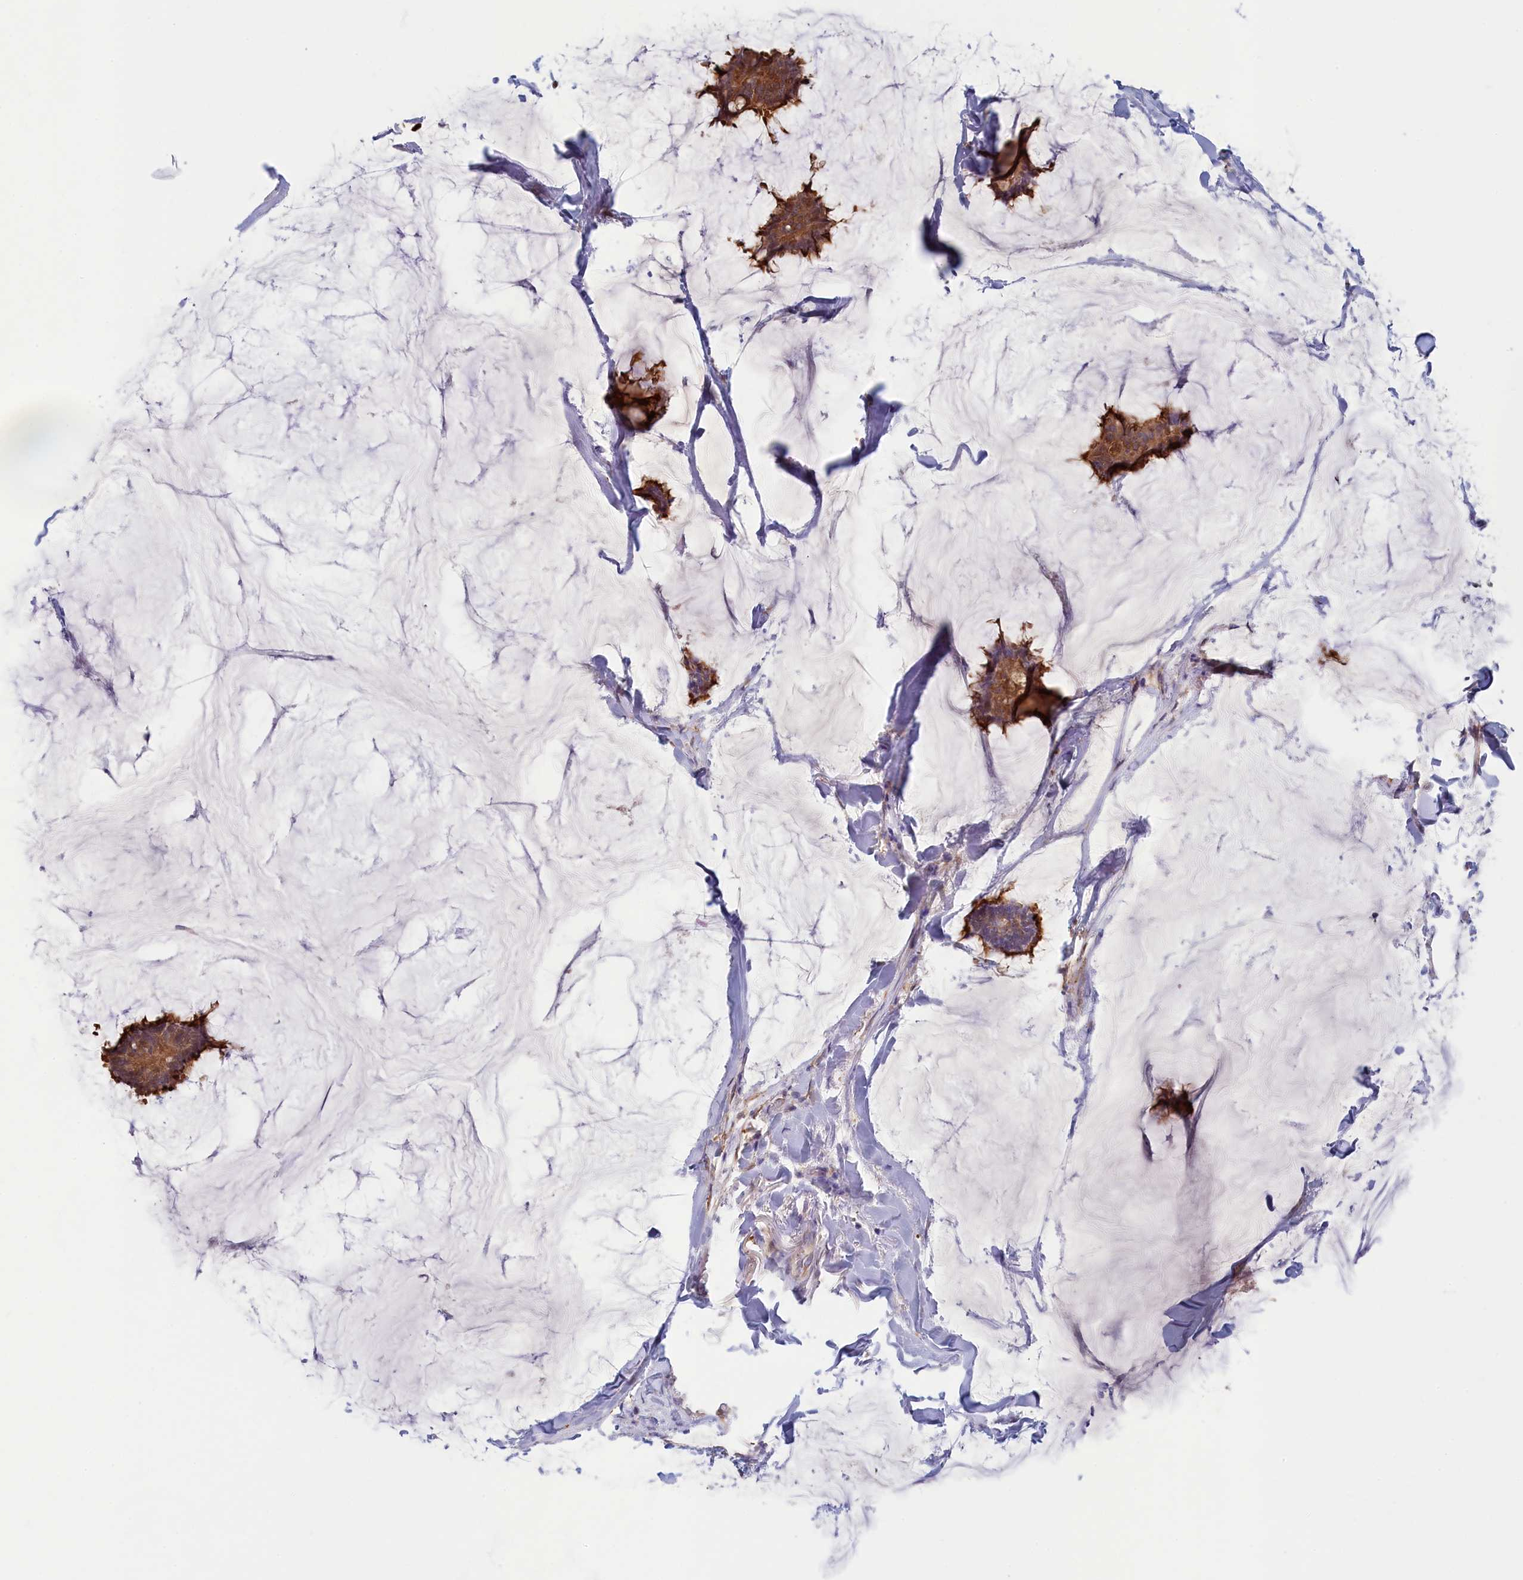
{"staining": {"intensity": "moderate", "quantity": ">75%", "location": "cytoplasmic/membranous"}, "tissue": "breast cancer", "cell_type": "Tumor cells", "image_type": "cancer", "snomed": [{"axis": "morphology", "description": "Duct carcinoma"}, {"axis": "topography", "description": "Breast"}], "caption": "Breast cancer was stained to show a protein in brown. There is medium levels of moderate cytoplasmic/membranous positivity in approximately >75% of tumor cells.", "gene": "SYNDIG1L", "patient": {"sex": "female", "age": 93}}